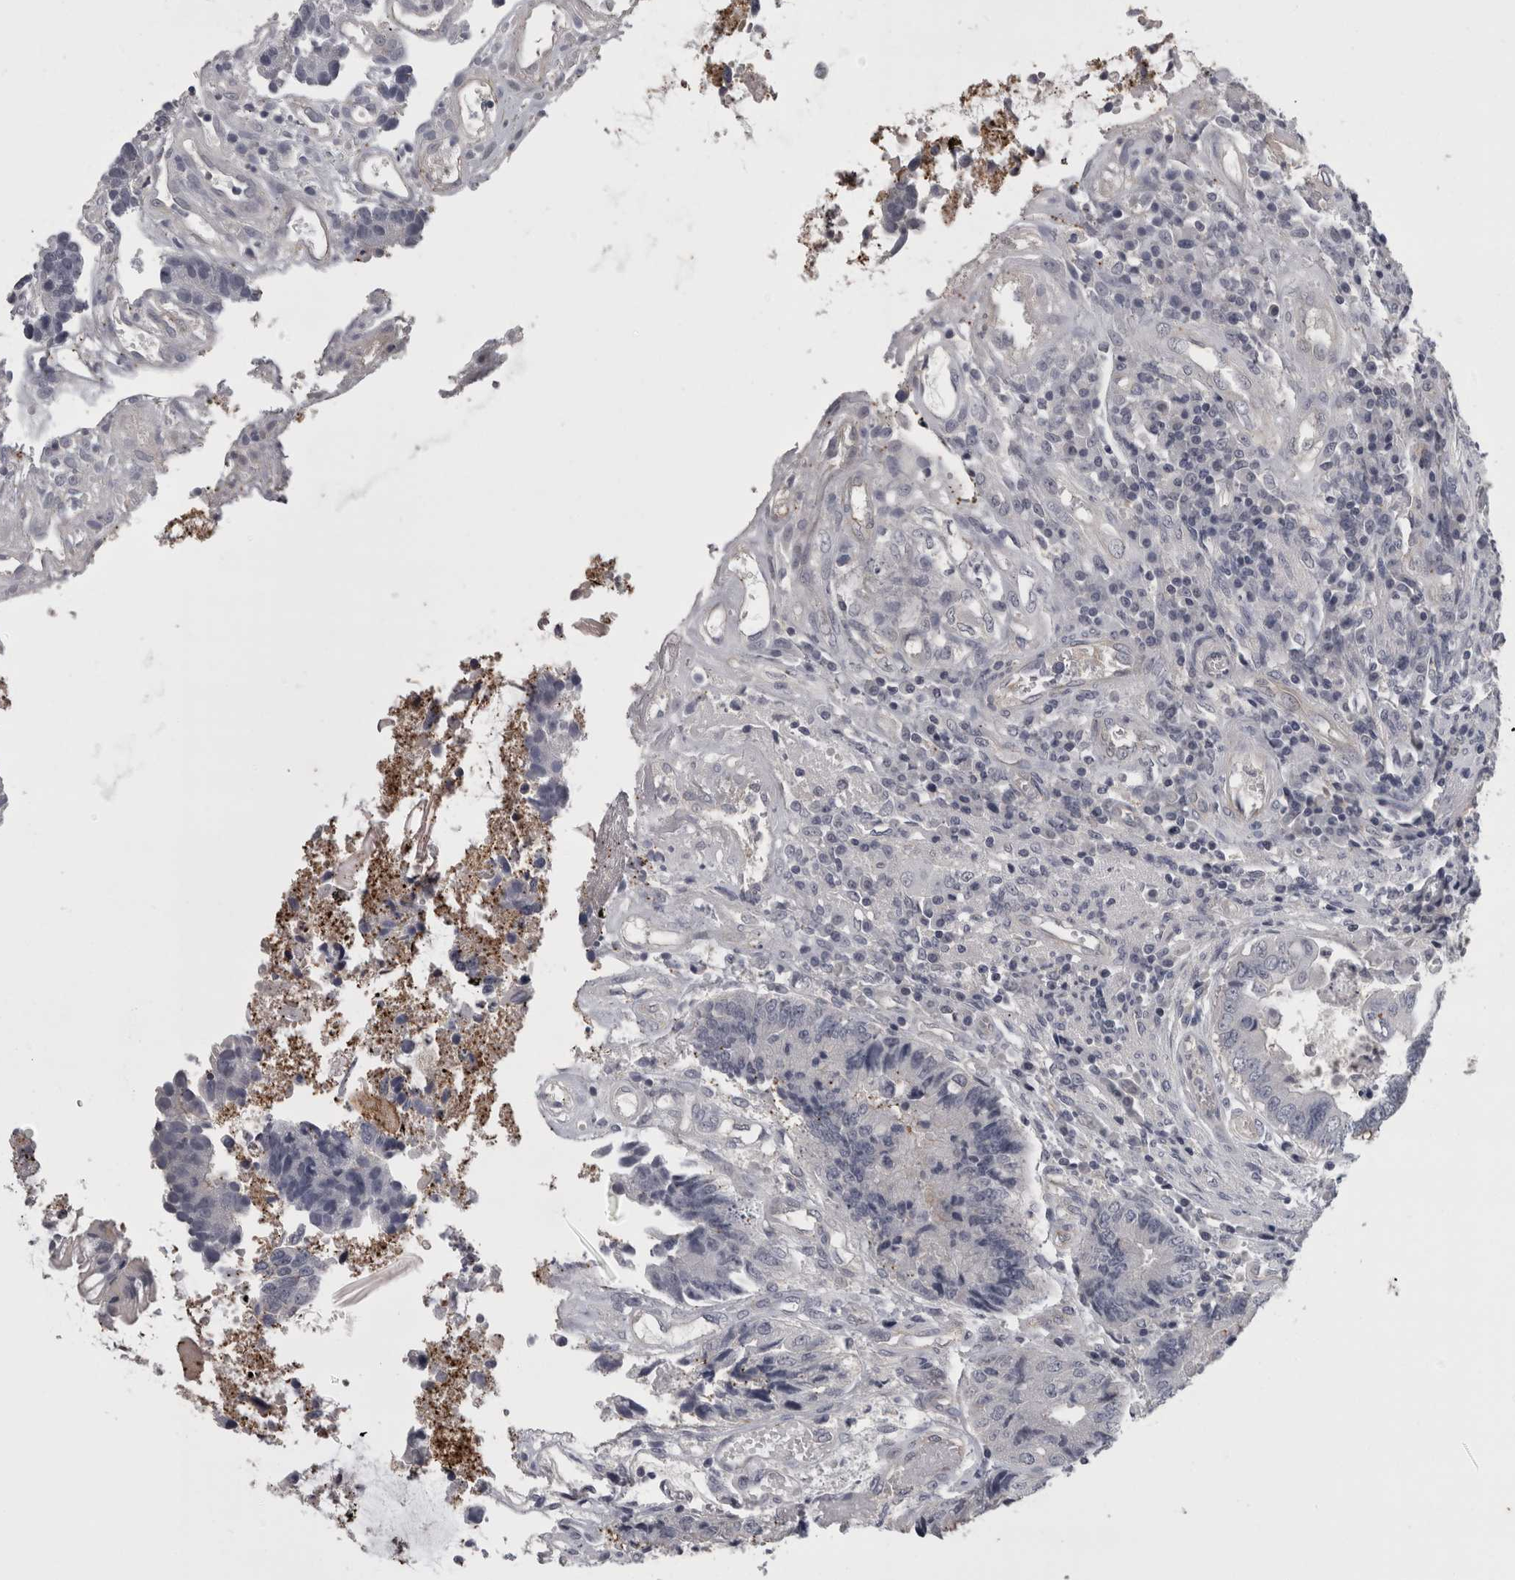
{"staining": {"intensity": "negative", "quantity": "none", "location": "none"}, "tissue": "colorectal cancer", "cell_type": "Tumor cells", "image_type": "cancer", "snomed": [{"axis": "morphology", "description": "Adenocarcinoma, NOS"}, {"axis": "topography", "description": "Rectum"}], "caption": "An image of human colorectal adenocarcinoma is negative for staining in tumor cells.", "gene": "LYZL6", "patient": {"sex": "male", "age": 84}}